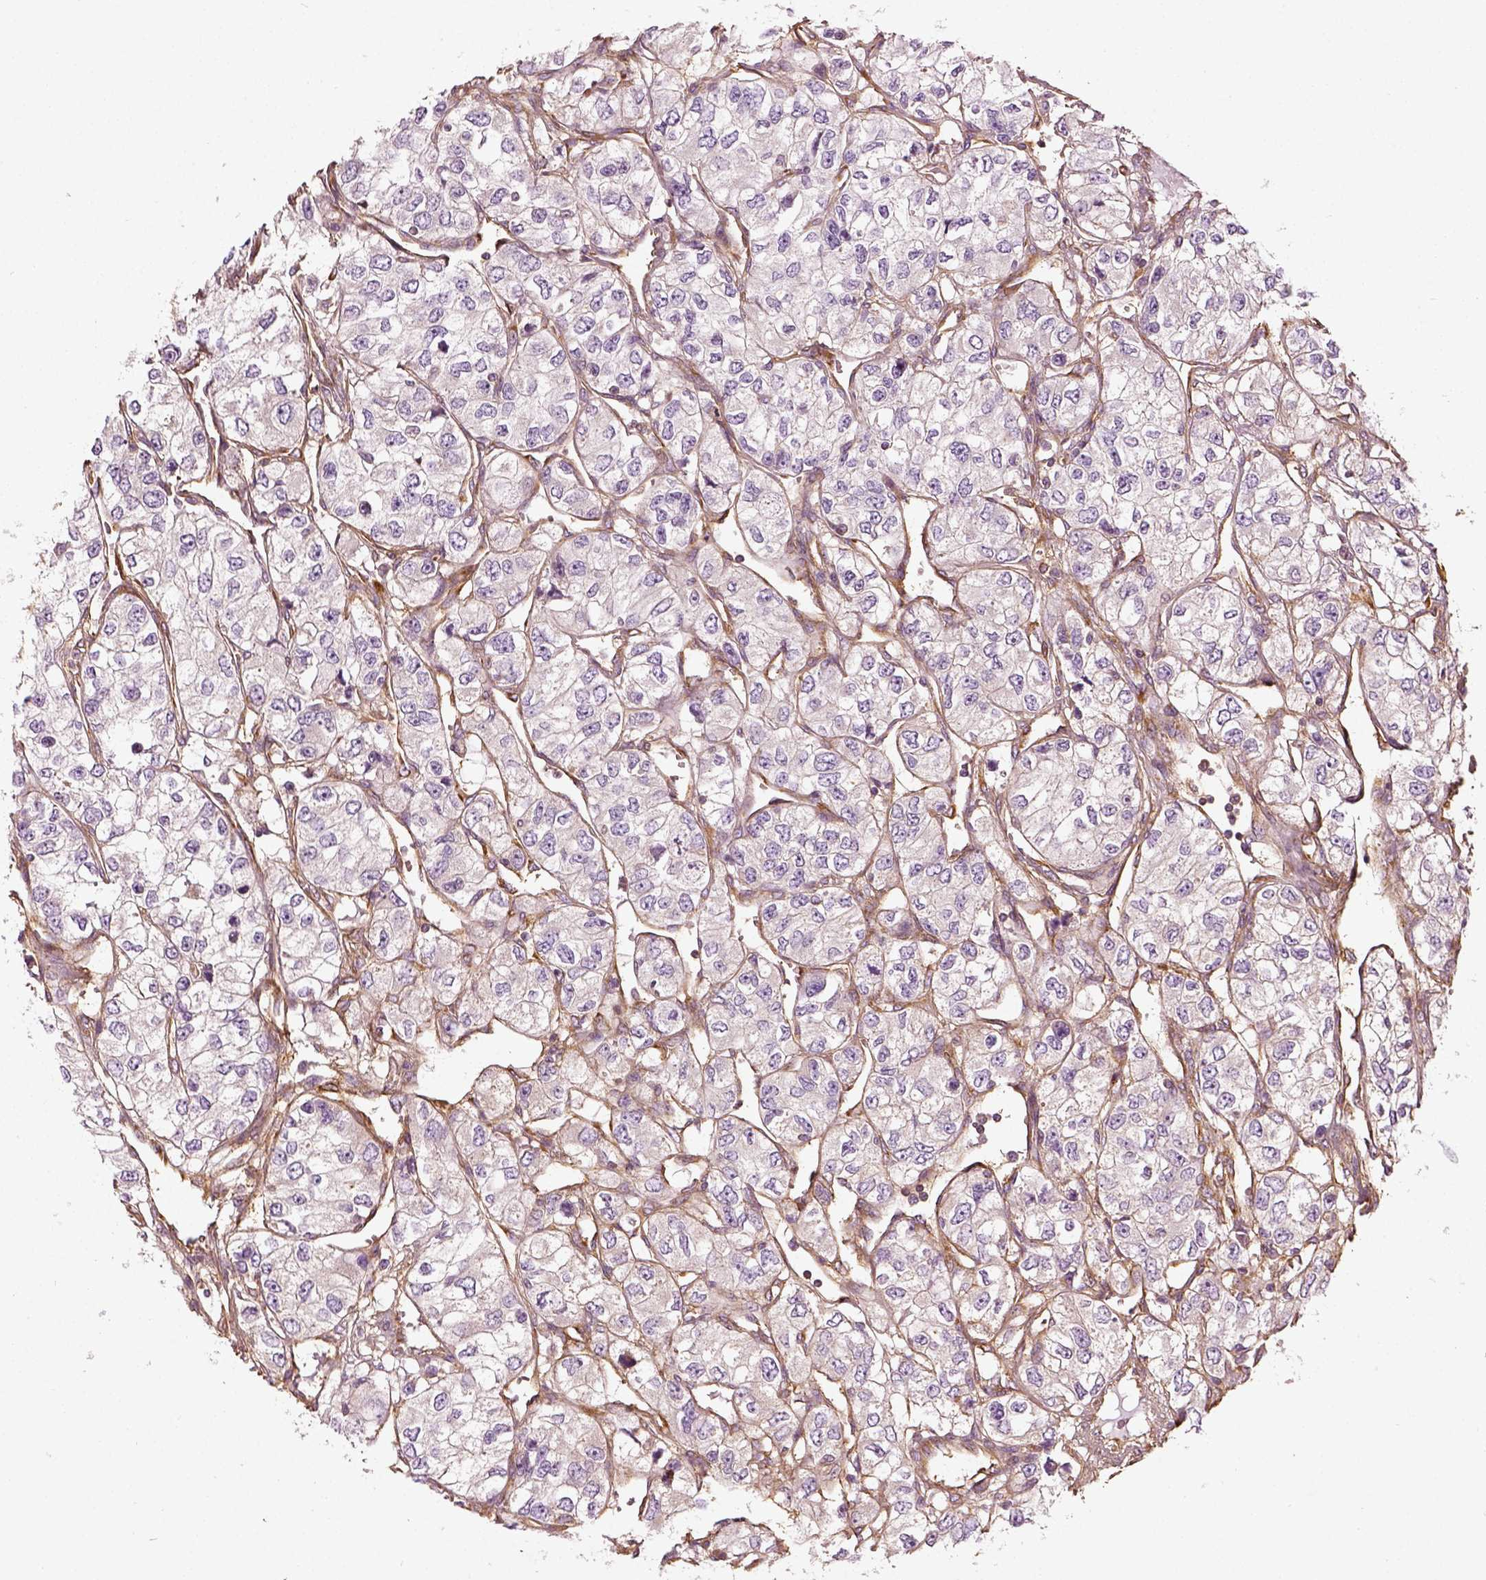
{"staining": {"intensity": "negative", "quantity": "none", "location": "none"}, "tissue": "renal cancer", "cell_type": "Tumor cells", "image_type": "cancer", "snomed": [{"axis": "morphology", "description": "Adenocarcinoma, NOS"}, {"axis": "topography", "description": "Kidney"}], "caption": "This is an immunohistochemistry histopathology image of renal adenocarcinoma. There is no staining in tumor cells.", "gene": "COL6A2", "patient": {"sex": "female", "age": 59}}